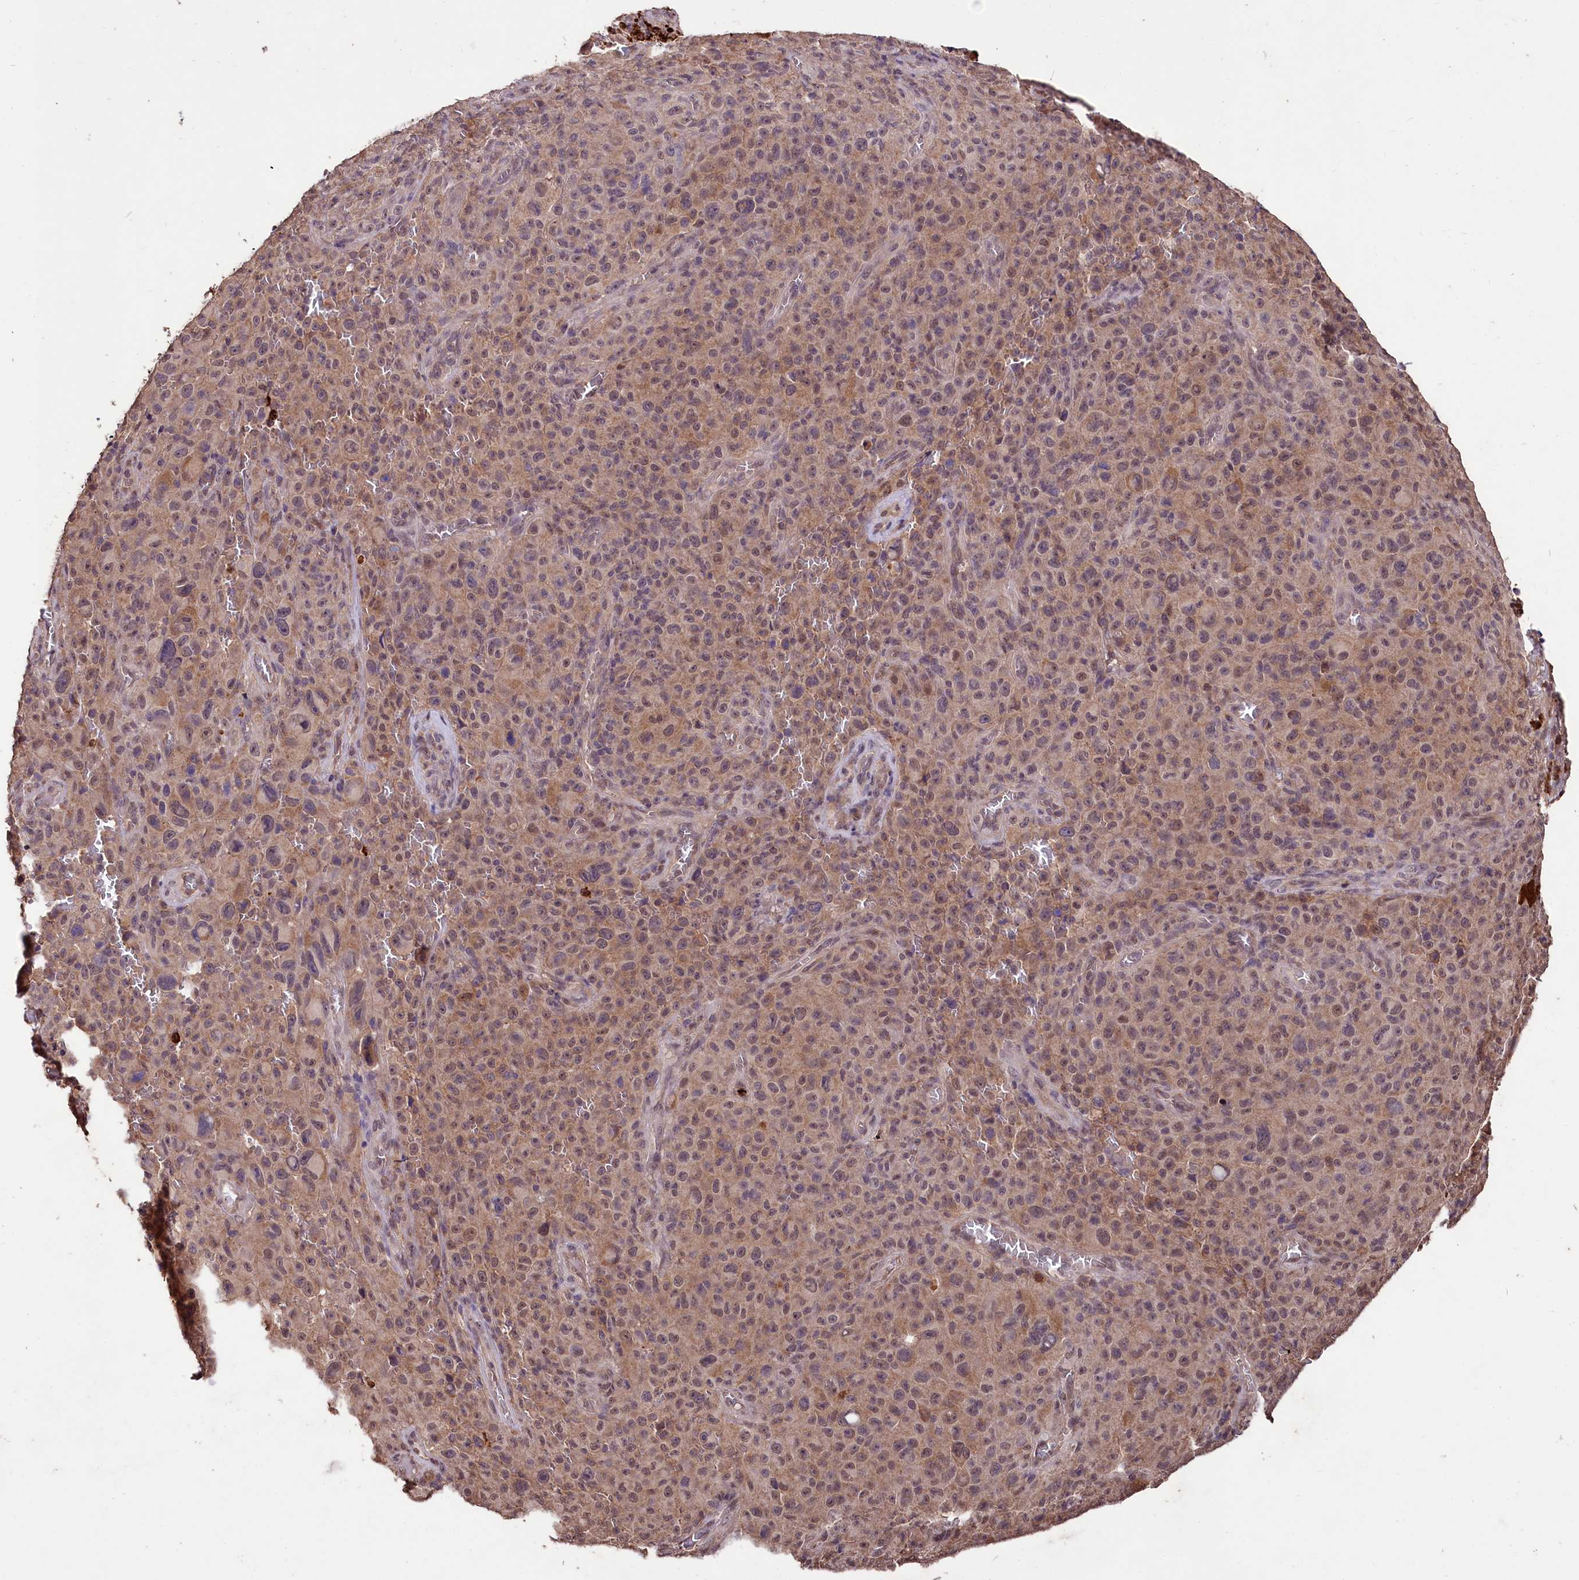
{"staining": {"intensity": "weak", "quantity": ">75%", "location": "cytoplasmic/membranous,nuclear"}, "tissue": "melanoma", "cell_type": "Tumor cells", "image_type": "cancer", "snomed": [{"axis": "morphology", "description": "Malignant melanoma, NOS"}, {"axis": "topography", "description": "Skin"}], "caption": "Human melanoma stained for a protein (brown) reveals weak cytoplasmic/membranous and nuclear positive expression in about >75% of tumor cells.", "gene": "KLRB1", "patient": {"sex": "female", "age": 82}}